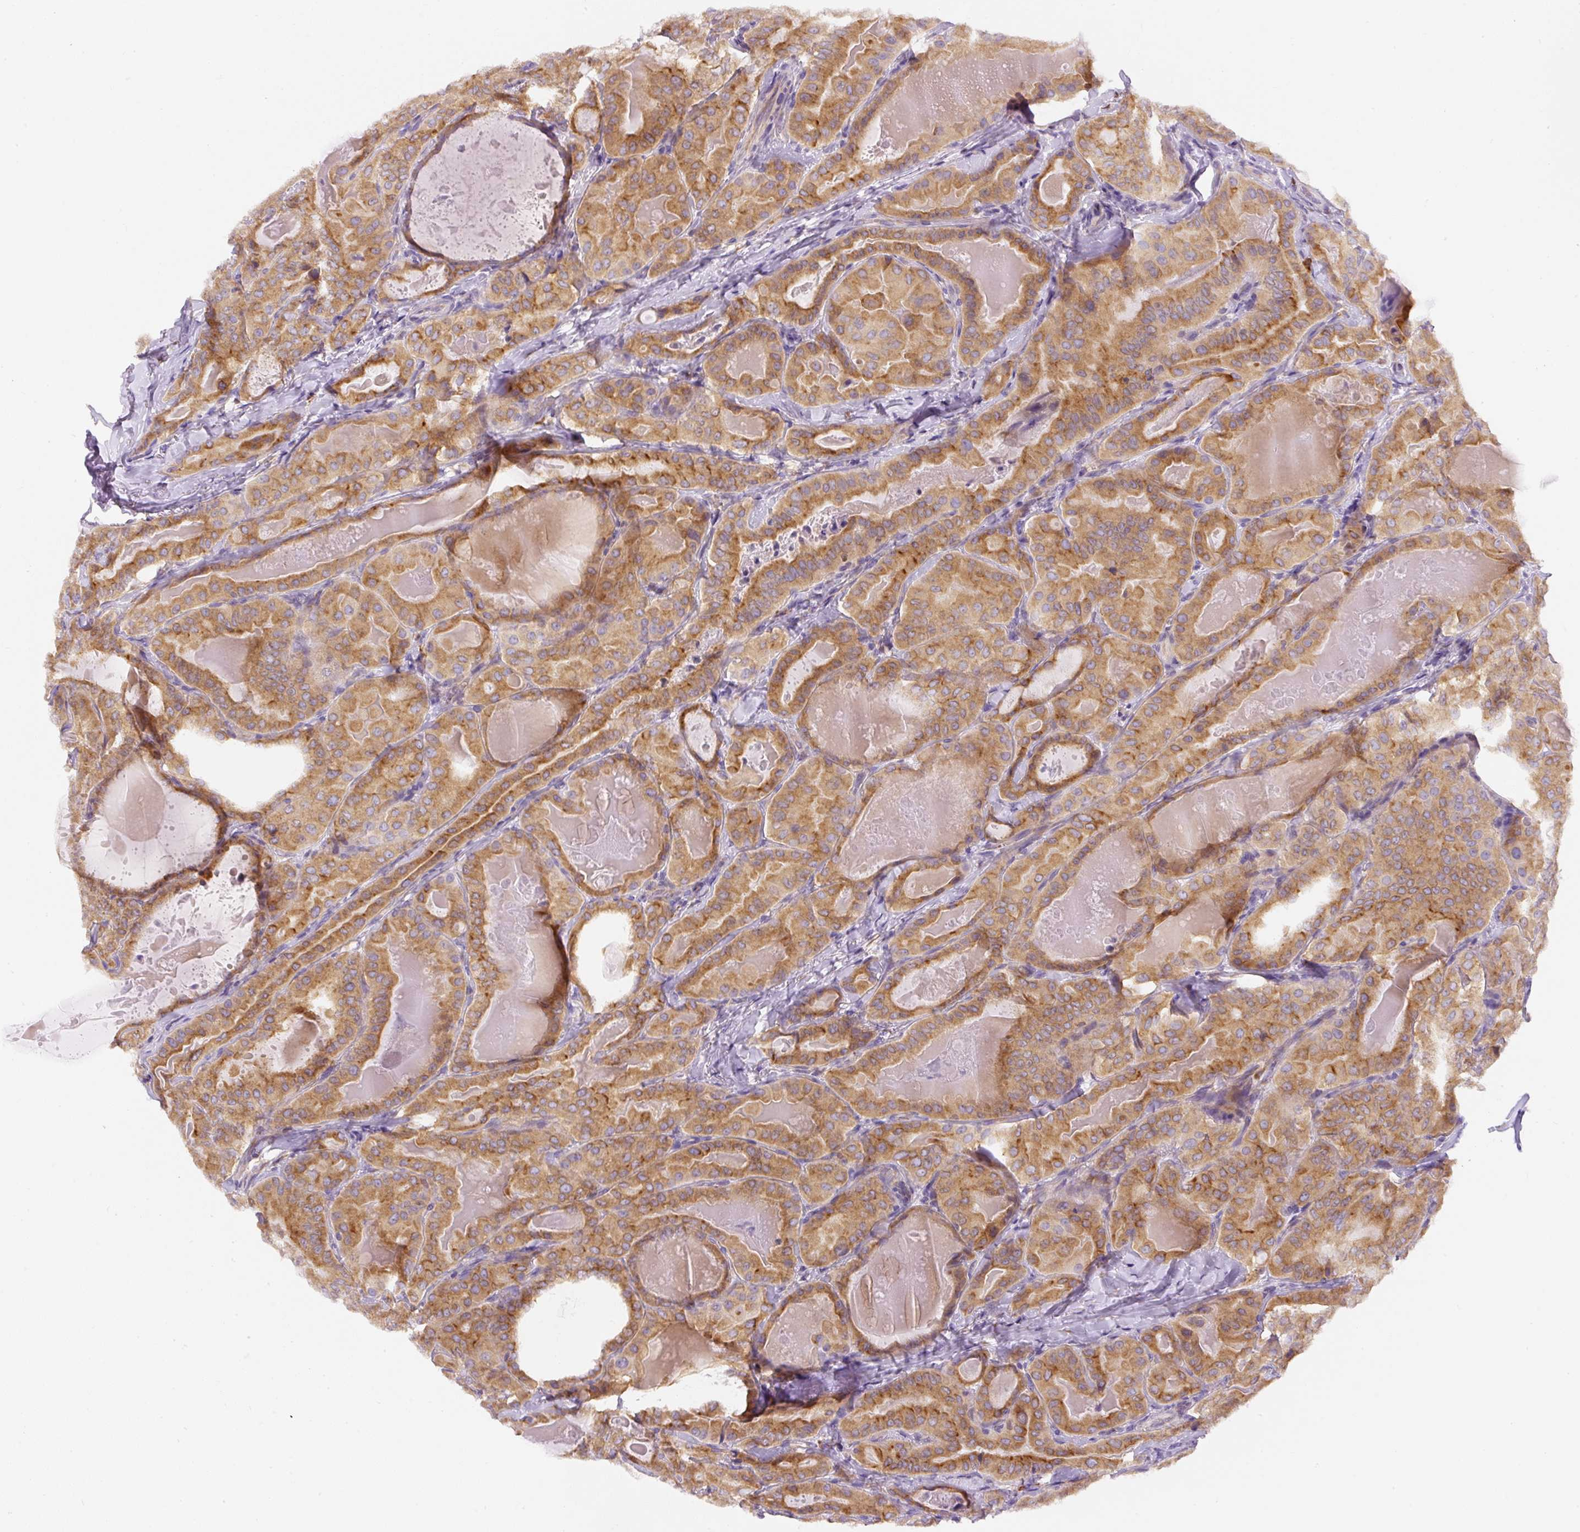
{"staining": {"intensity": "moderate", "quantity": ">75%", "location": "cytoplasmic/membranous"}, "tissue": "thyroid cancer", "cell_type": "Tumor cells", "image_type": "cancer", "snomed": [{"axis": "morphology", "description": "Papillary adenocarcinoma, NOS"}, {"axis": "topography", "description": "Thyroid gland"}], "caption": "An immunohistochemistry image of tumor tissue is shown. Protein staining in brown shows moderate cytoplasmic/membranous positivity in thyroid cancer (papillary adenocarcinoma) within tumor cells.", "gene": "DDOST", "patient": {"sex": "female", "age": 68}}